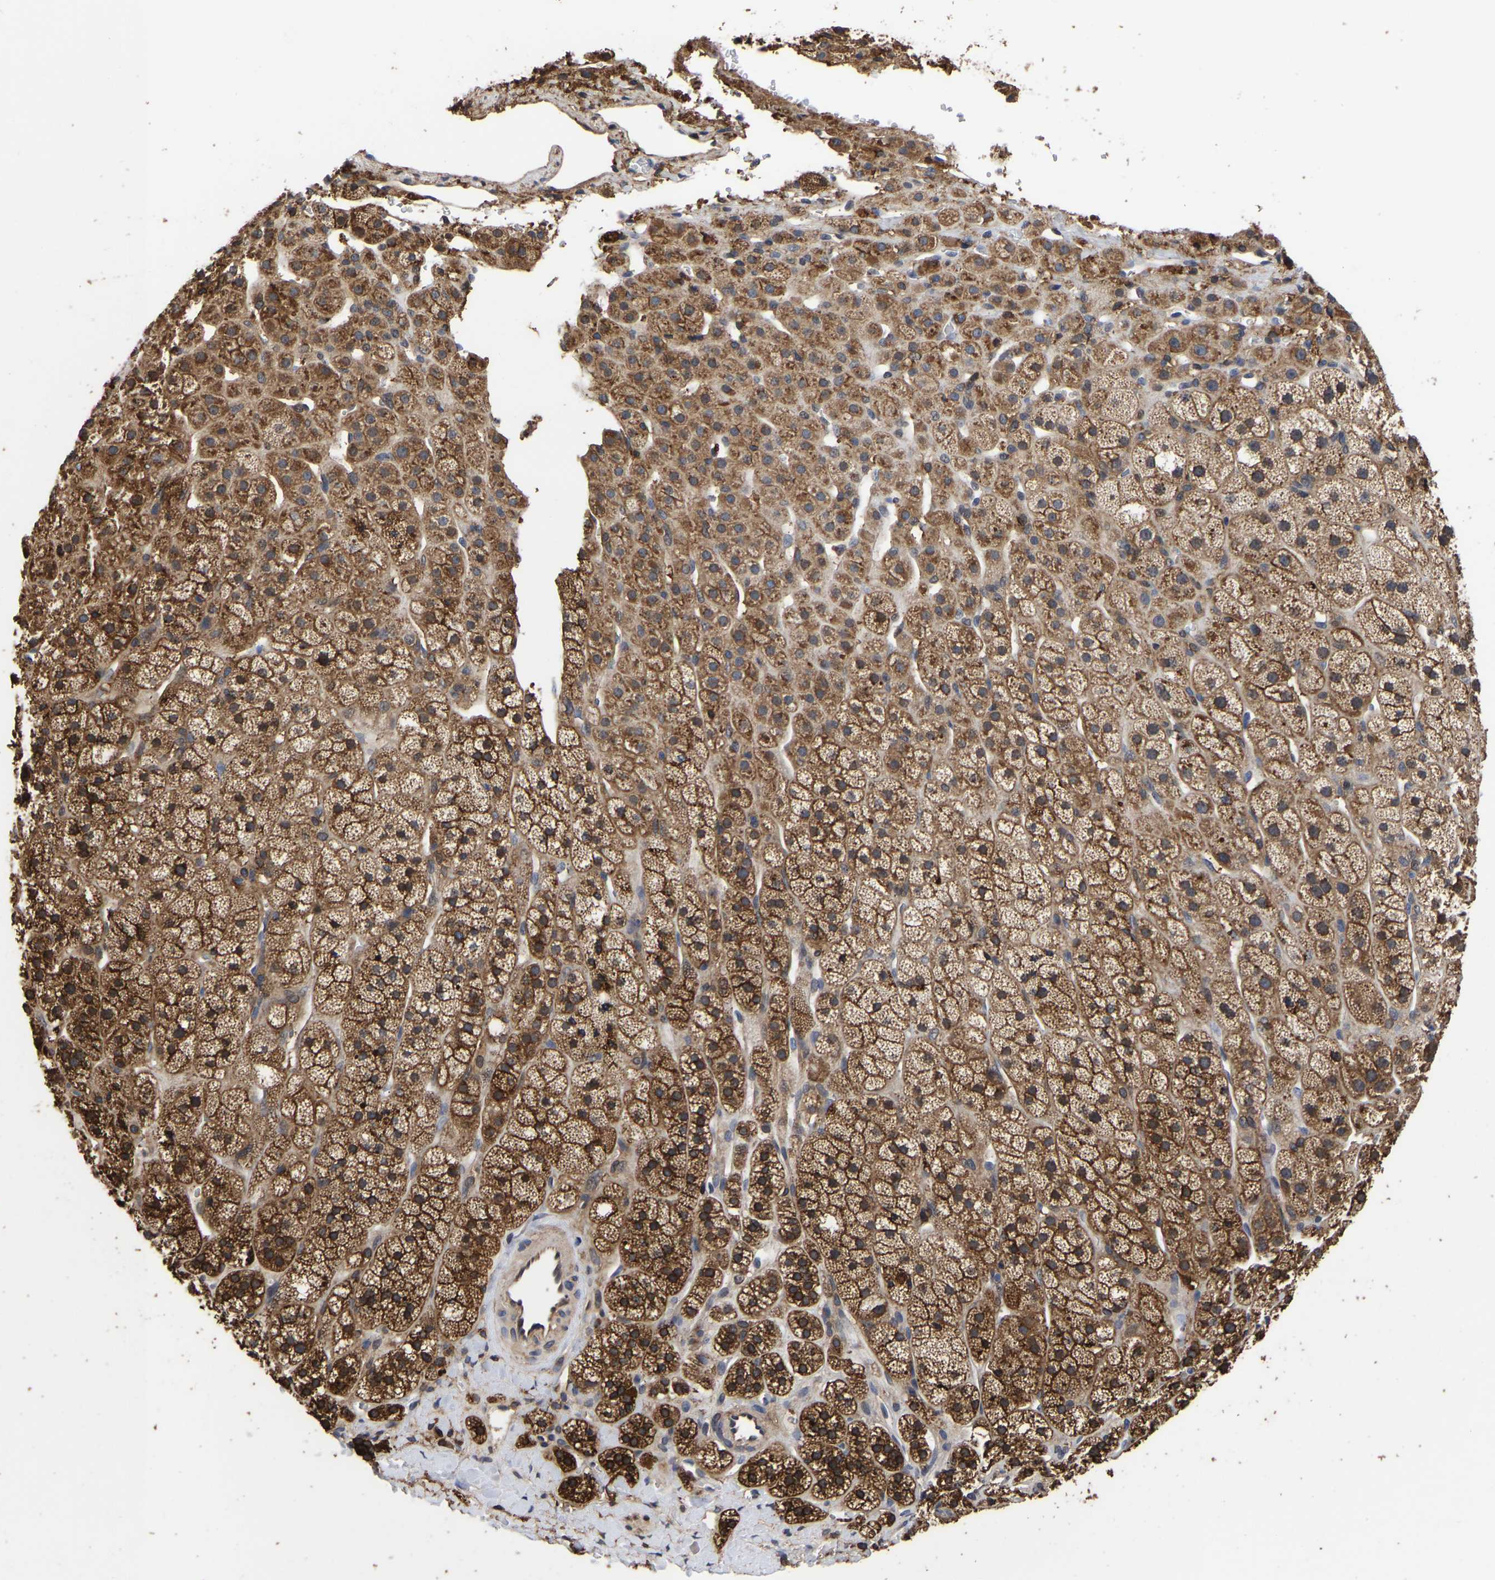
{"staining": {"intensity": "strong", "quantity": ">75%", "location": "cytoplasmic/membranous"}, "tissue": "adrenal gland", "cell_type": "Glandular cells", "image_type": "normal", "snomed": [{"axis": "morphology", "description": "Normal tissue, NOS"}, {"axis": "topography", "description": "Adrenal gland"}], "caption": "IHC of normal human adrenal gland exhibits high levels of strong cytoplasmic/membranous positivity in about >75% of glandular cells.", "gene": "LIF", "patient": {"sex": "male", "age": 56}}